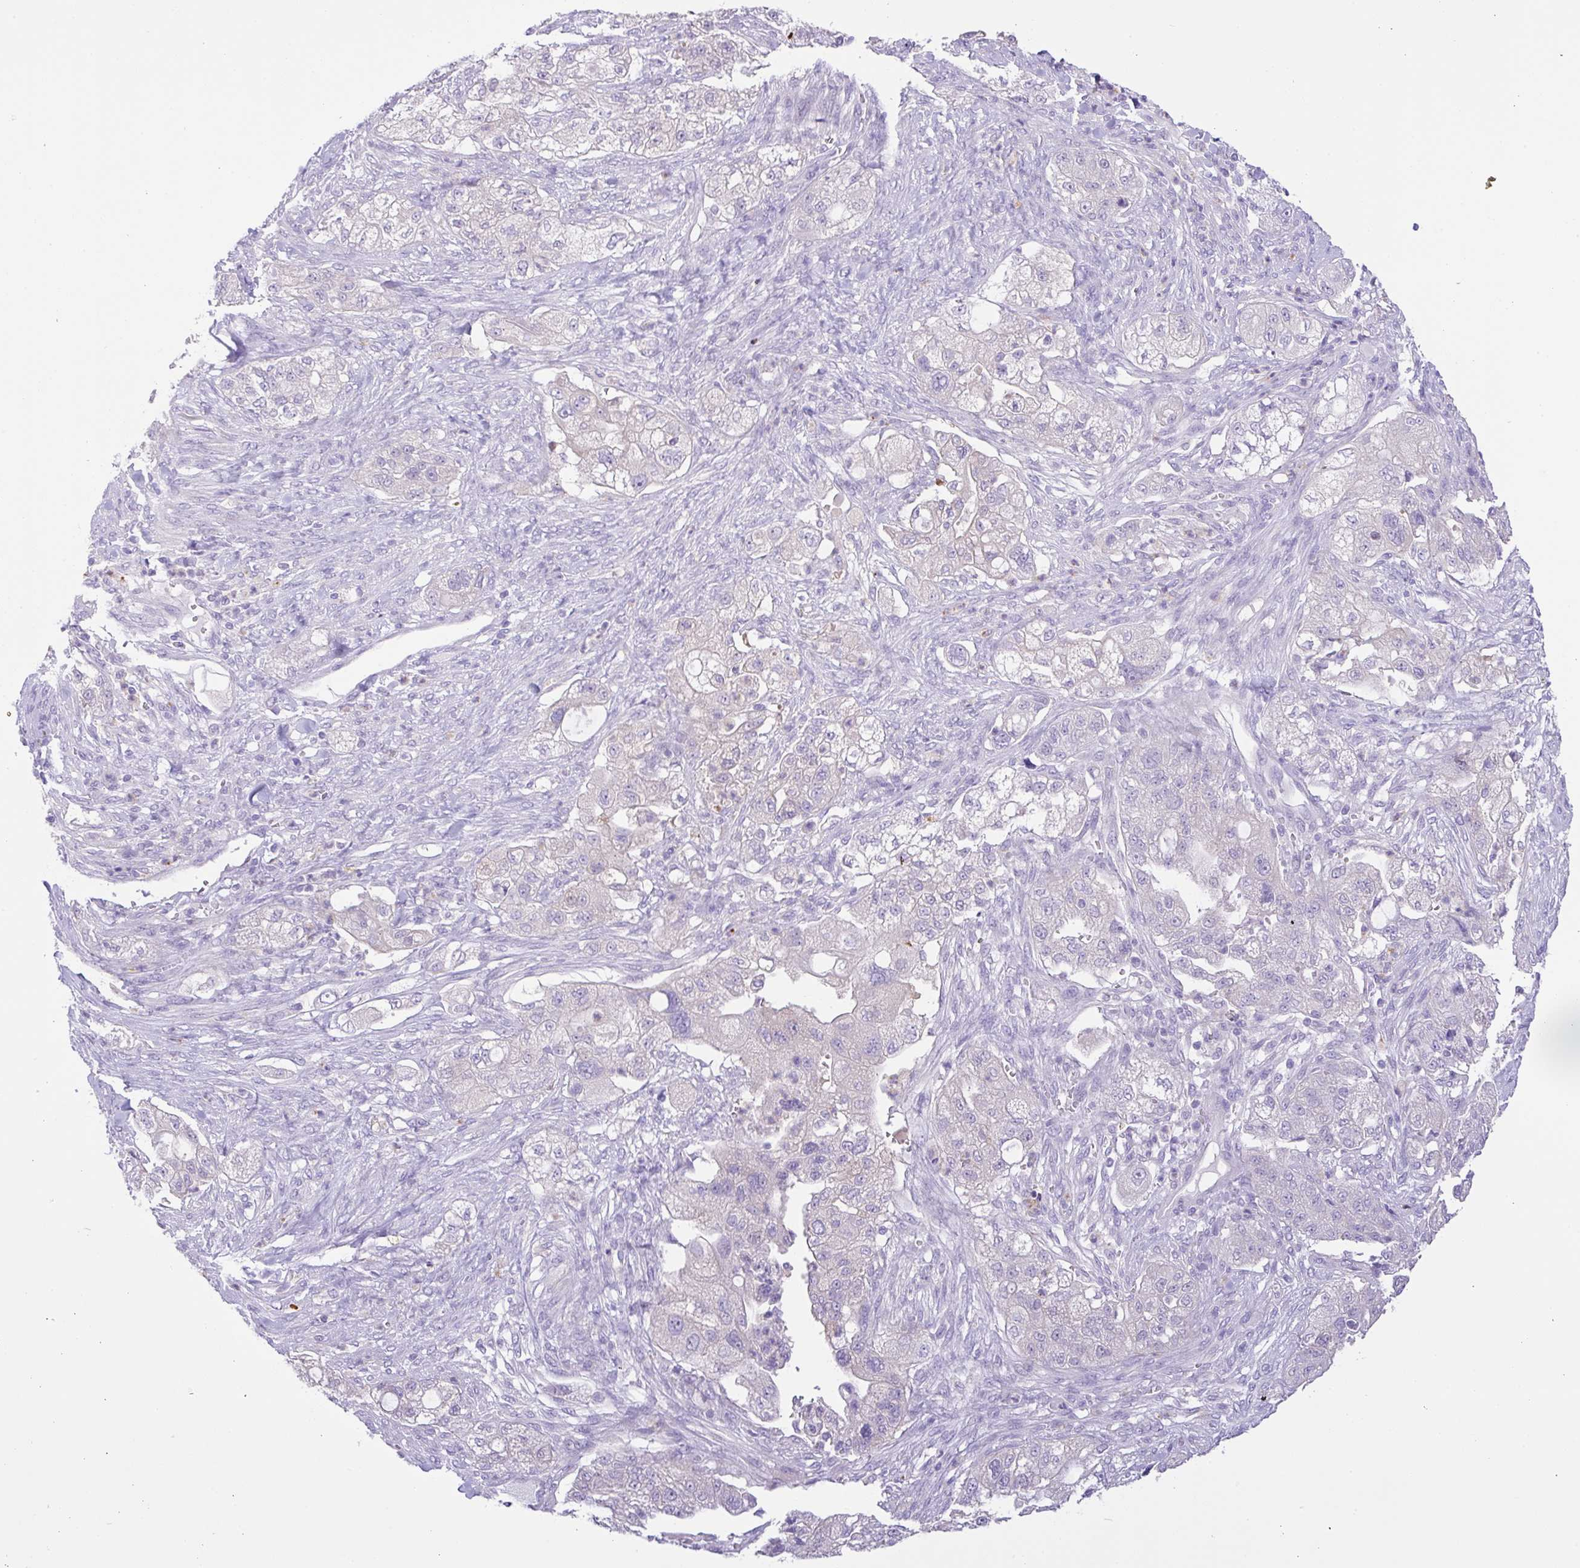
{"staining": {"intensity": "negative", "quantity": "none", "location": "none"}, "tissue": "pancreatic cancer", "cell_type": "Tumor cells", "image_type": "cancer", "snomed": [{"axis": "morphology", "description": "Adenocarcinoma, NOS"}, {"axis": "topography", "description": "Pancreas"}], "caption": "Human pancreatic cancer stained for a protein using immunohistochemistry (IHC) shows no expression in tumor cells.", "gene": "CST11", "patient": {"sex": "female", "age": 78}}